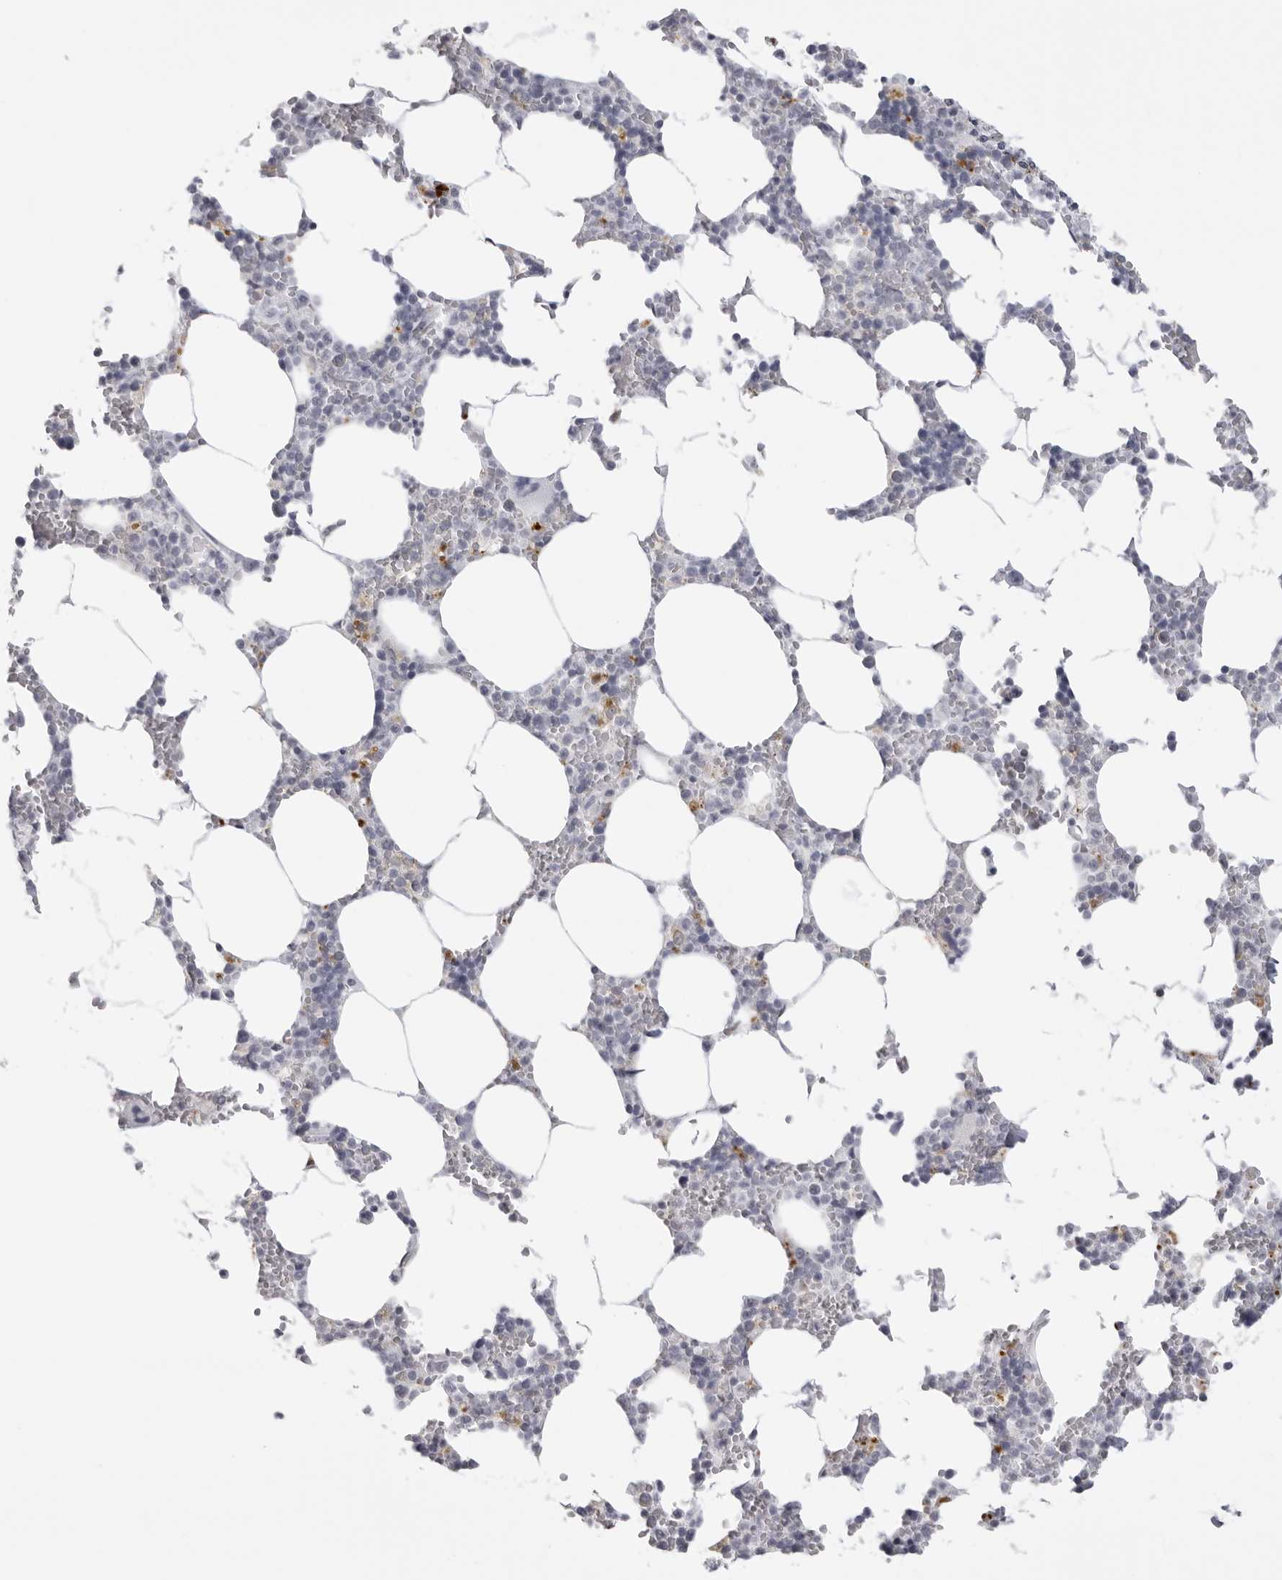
{"staining": {"intensity": "negative", "quantity": "none", "location": "none"}, "tissue": "bone marrow", "cell_type": "Hematopoietic cells", "image_type": "normal", "snomed": [{"axis": "morphology", "description": "Normal tissue, NOS"}, {"axis": "topography", "description": "Bone marrow"}], "caption": "Bone marrow stained for a protein using immunohistochemistry (IHC) demonstrates no expression hematopoietic cells.", "gene": "IL25", "patient": {"sex": "male", "age": 70}}